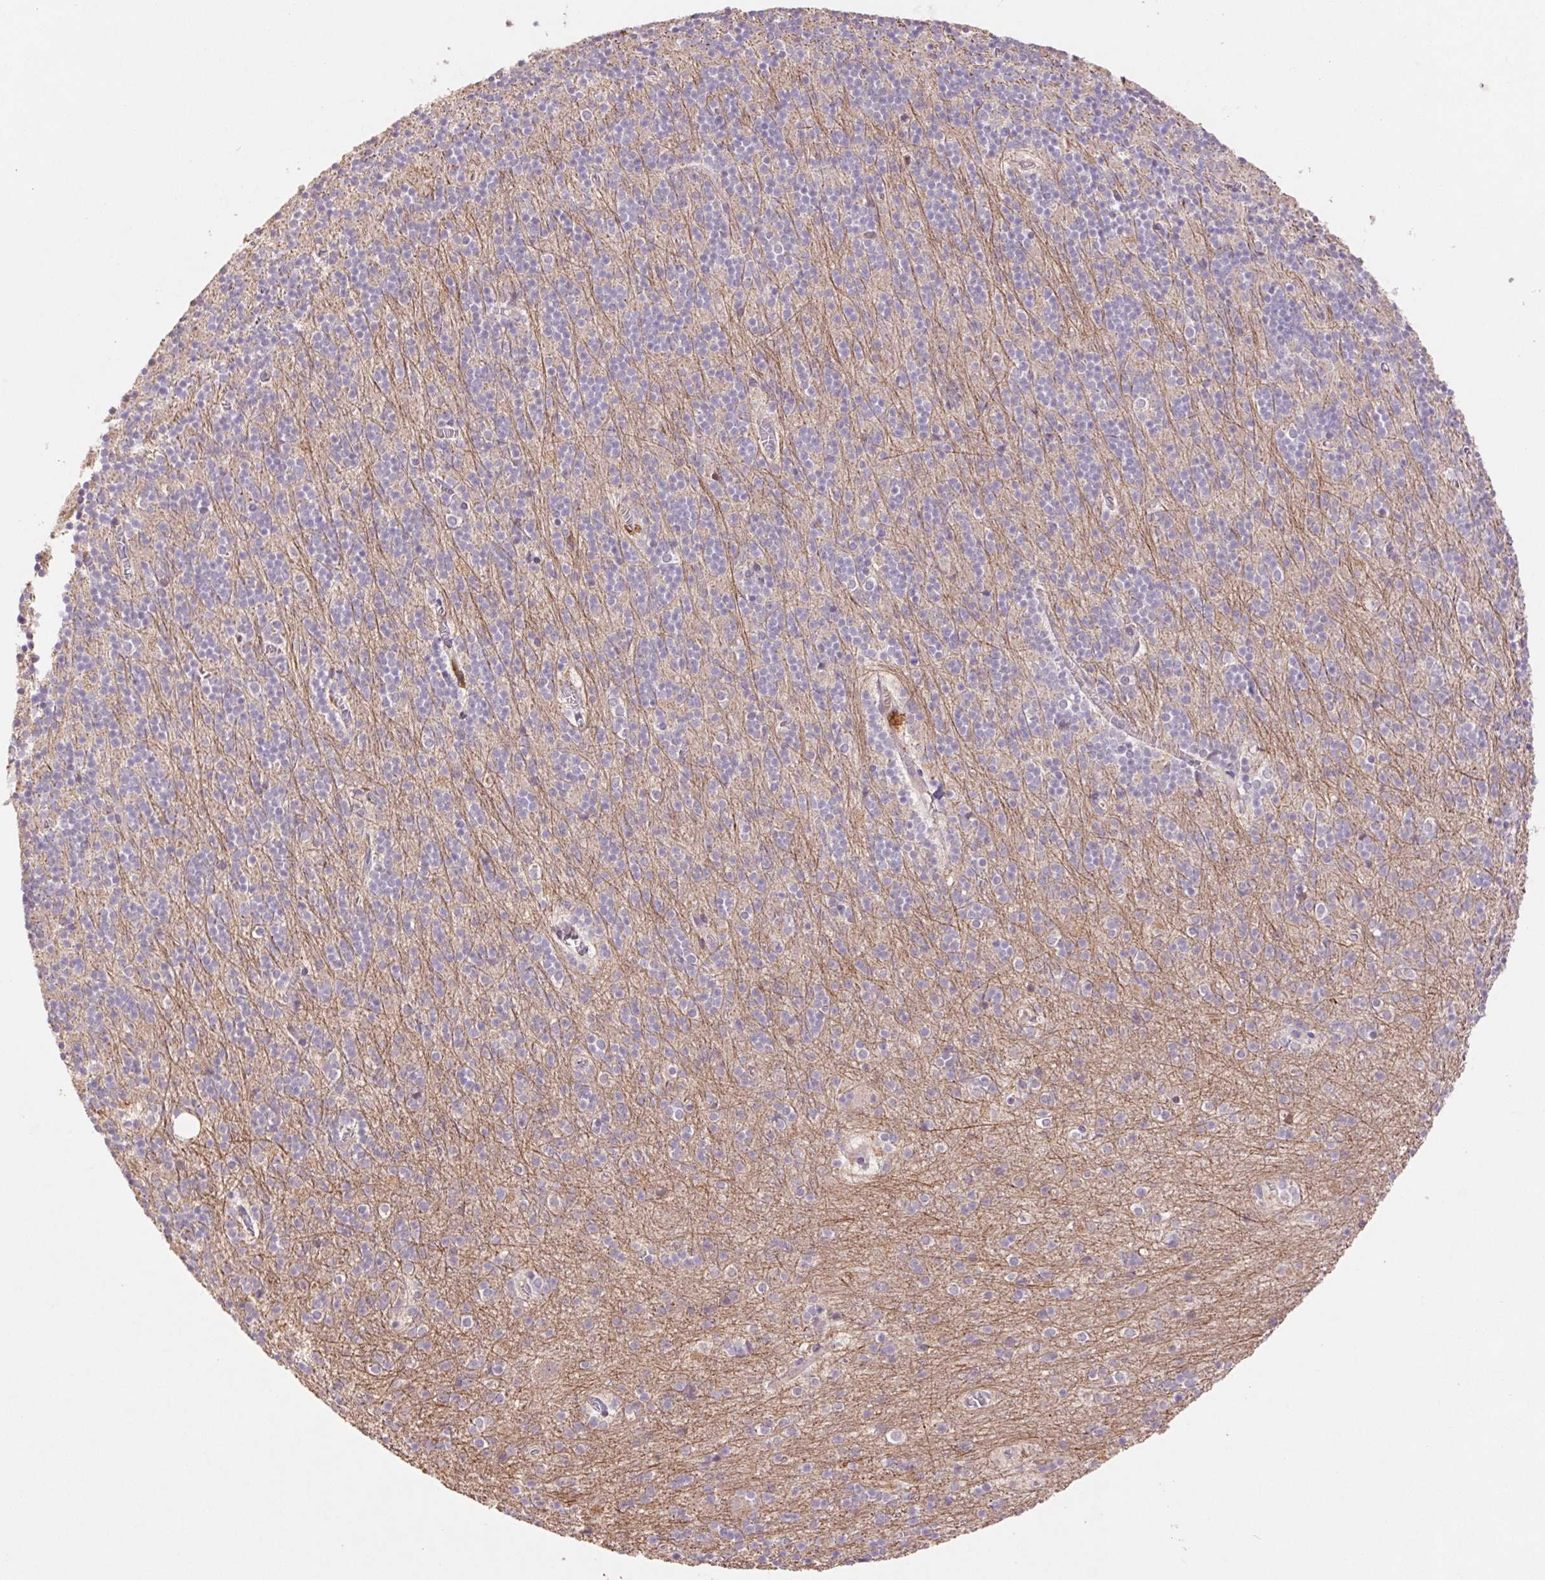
{"staining": {"intensity": "weak", "quantity": "25%-75%", "location": "cytoplasmic/membranous"}, "tissue": "cerebellum", "cell_type": "Cells in granular layer", "image_type": "normal", "snomed": [{"axis": "morphology", "description": "Normal tissue, NOS"}, {"axis": "topography", "description": "Cerebellum"}], "caption": "Cells in granular layer display low levels of weak cytoplasmic/membranous staining in approximately 25%-75% of cells in benign cerebellum. (brown staining indicates protein expression, while blue staining denotes nuclei).", "gene": "GRM2", "patient": {"sex": "male", "age": 70}}